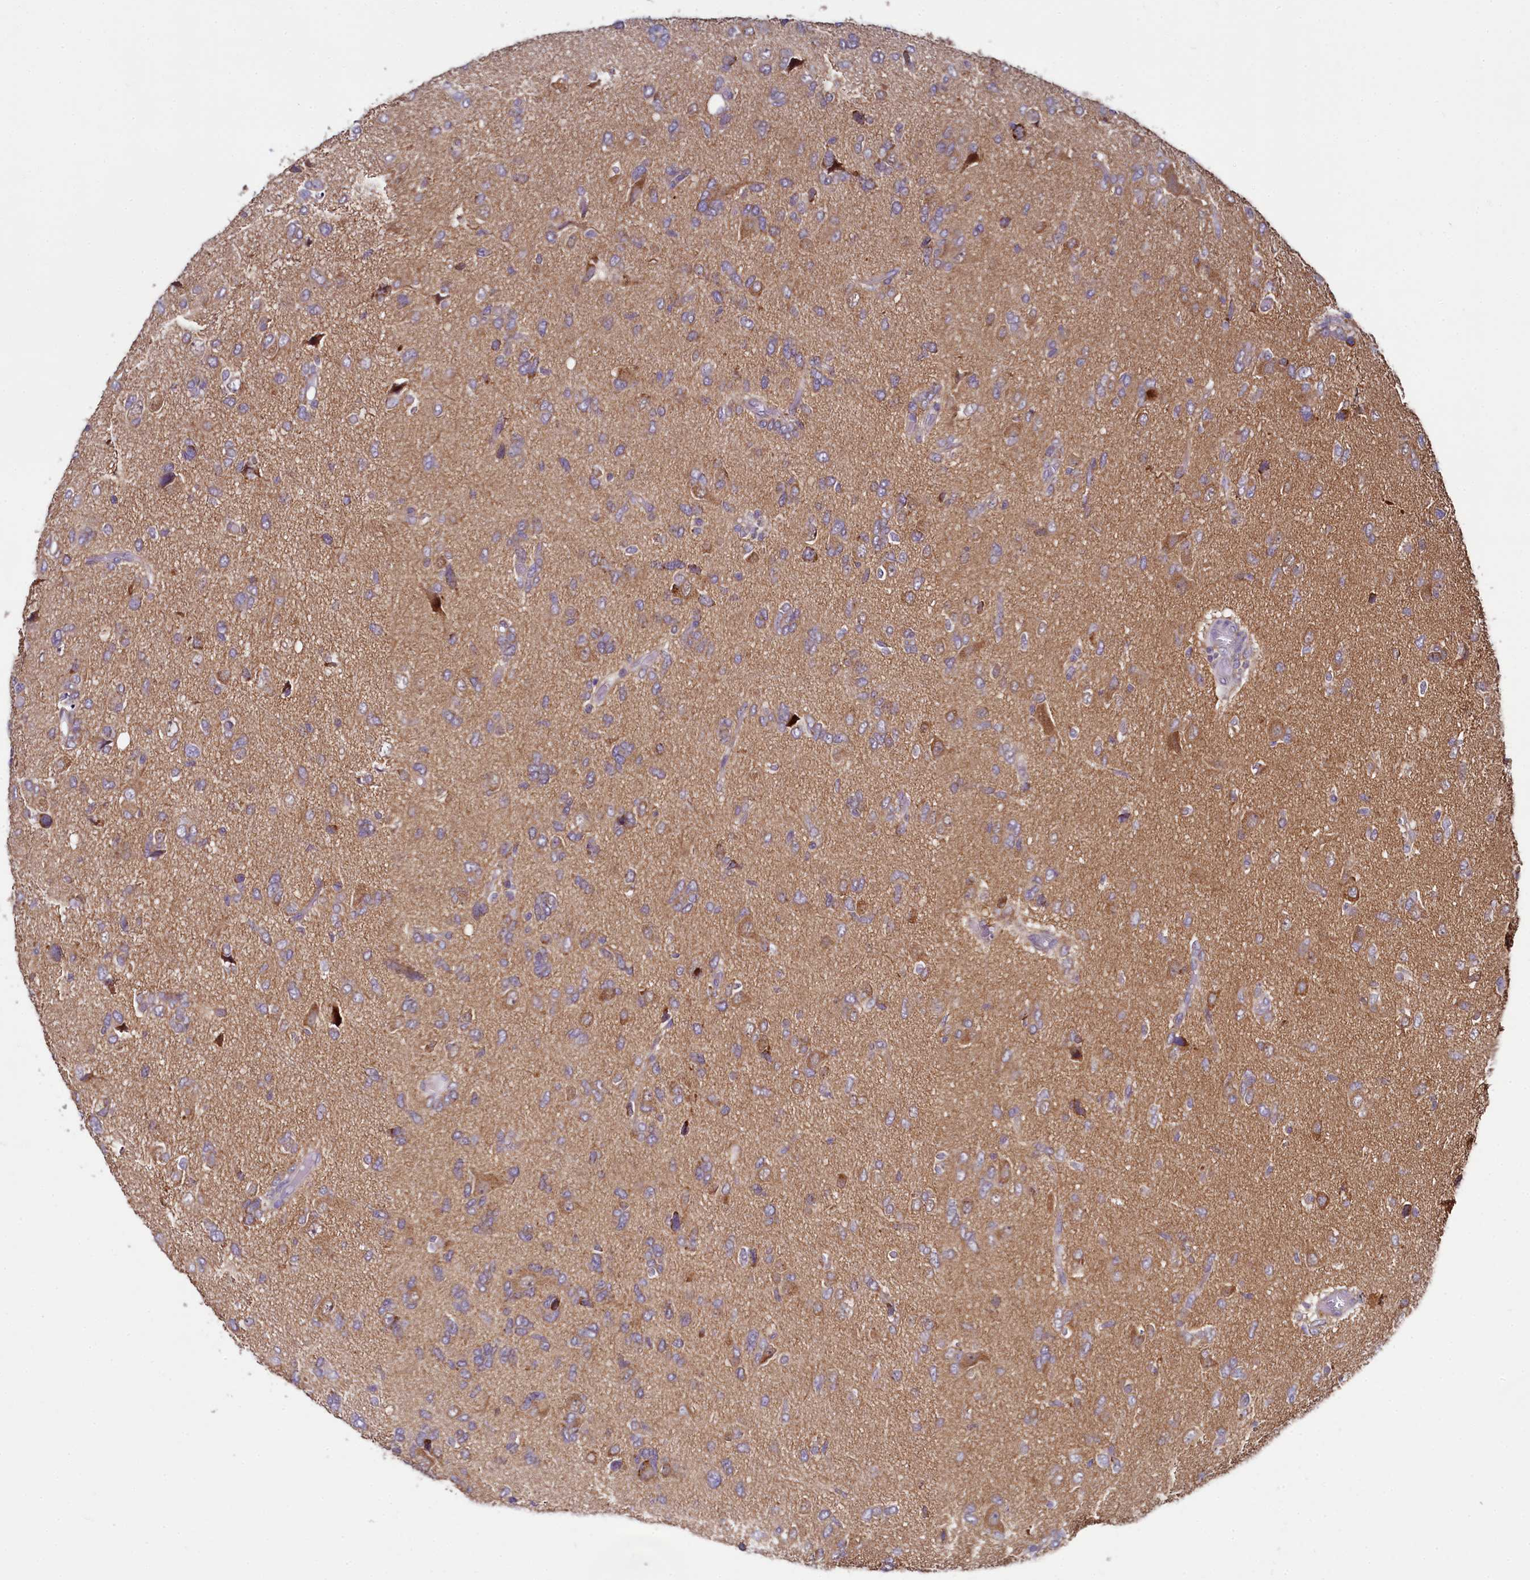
{"staining": {"intensity": "moderate", "quantity": "<25%", "location": "cytoplasmic/membranous"}, "tissue": "glioma", "cell_type": "Tumor cells", "image_type": "cancer", "snomed": [{"axis": "morphology", "description": "Glioma, malignant, High grade"}, {"axis": "topography", "description": "Brain"}], "caption": "The histopathology image shows staining of malignant high-grade glioma, revealing moderate cytoplasmic/membranous protein staining (brown color) within tumor cells. (IHC, brightfield microscopy, high magnification).", "gene": "MRPL57", "patient": {"sex": "female", "age": 59}}